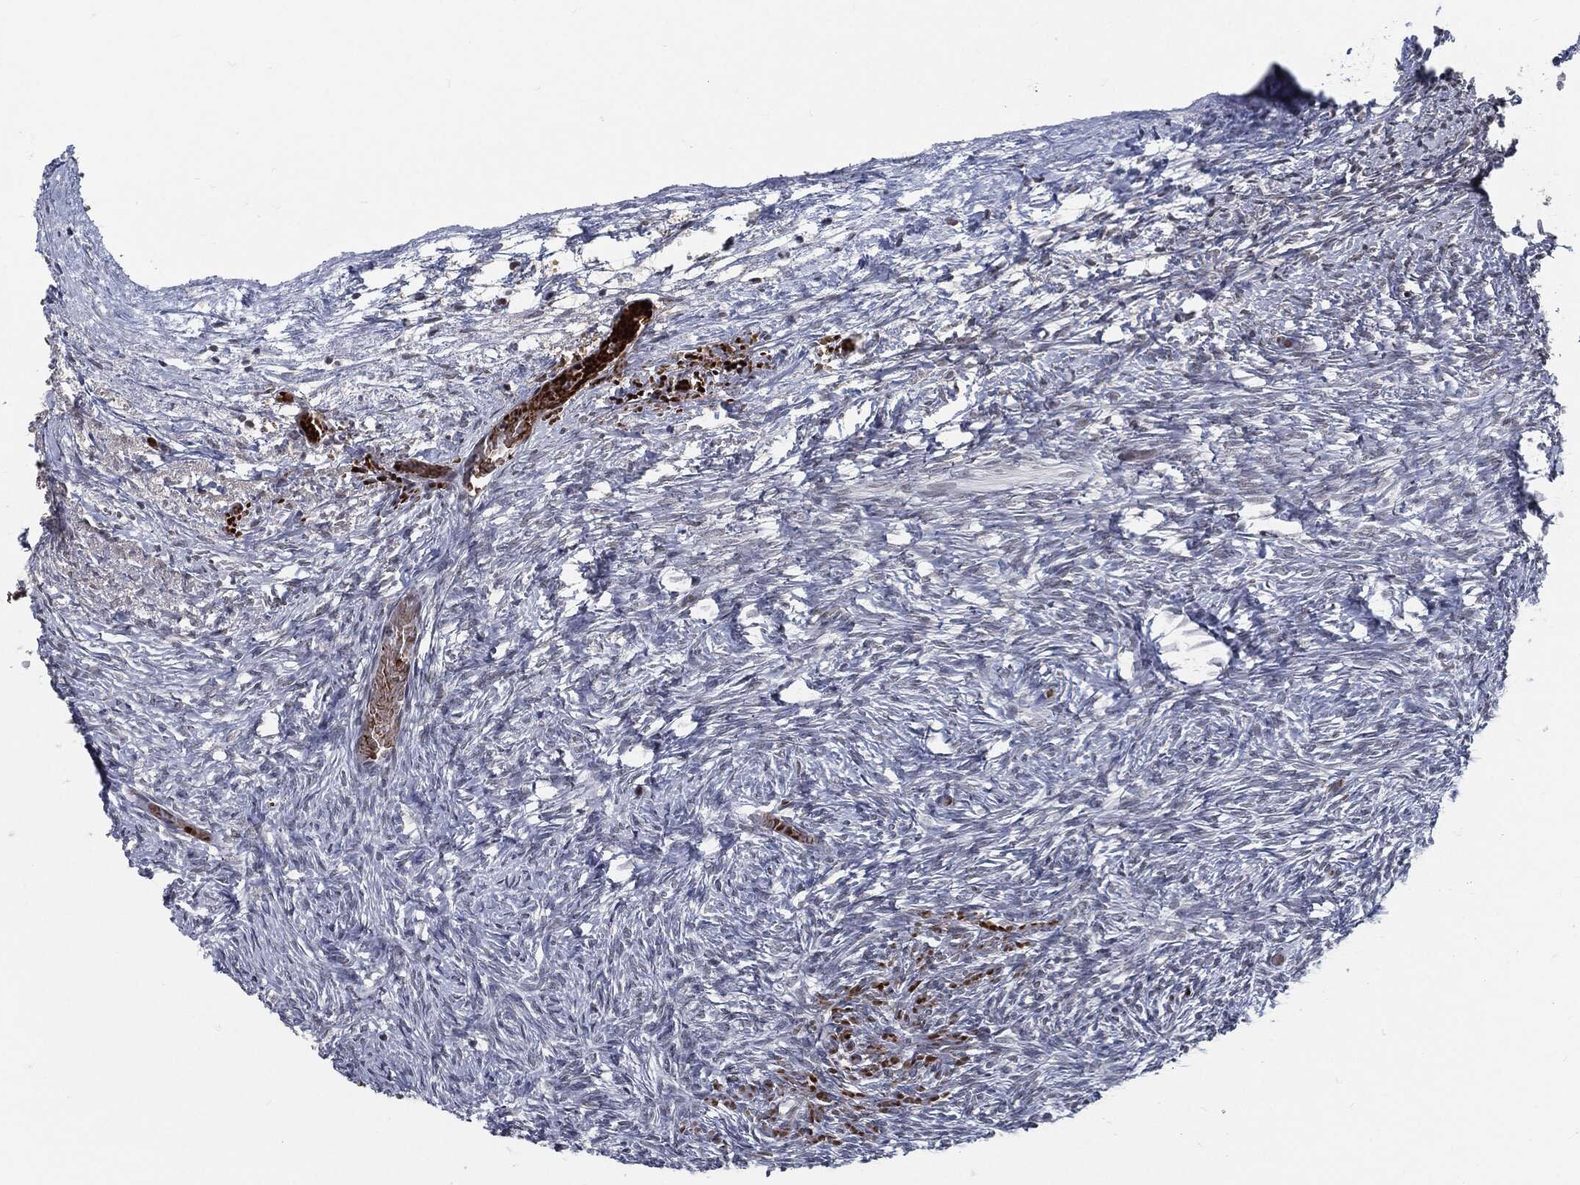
{"staining": {"intensity": "moderate", "quantity": "<25%", "location": "nuclear"}, "tissue": "ovary", "cell_type": "Follicle cells", "image_type": "normal", "snomed": [{"axis": "morphology", "description": "Normal tissue, NOS"}, {"axis": "topography", "description": "Ovary"}], "caption": "High-power microscopy captured an IHC image of unremarkable ovary, revealing moderate nuclear positivity in about <25% of follicle cells. (Brightfield microscopy of DAB IHC at high magnification).", "gene": "ANXA1", "patient": {"sex": "female", "age": 39}}